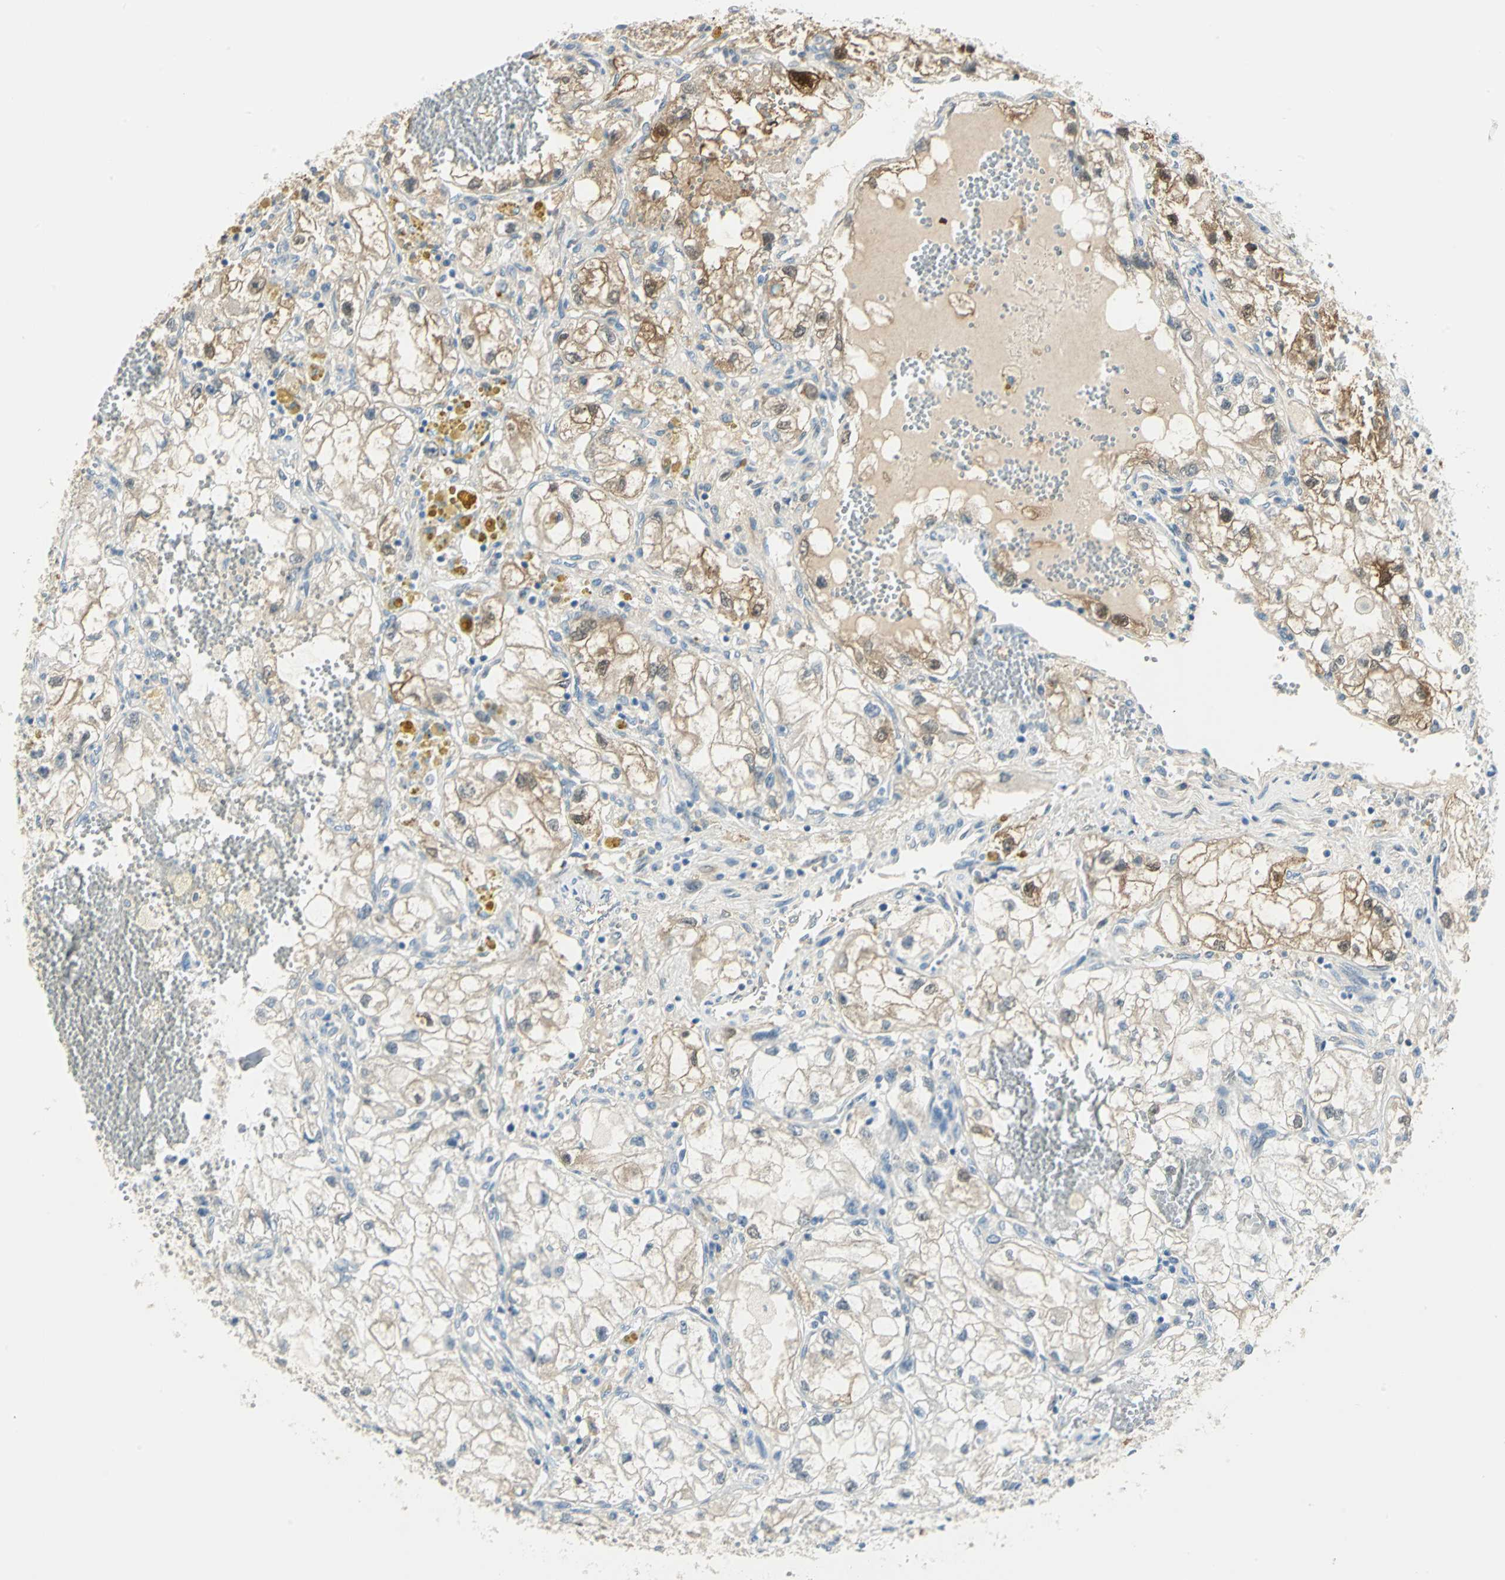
{"staining": {"intensity": "moderate", "quantity": "25%-75%", "location": "cytoplasmic/membranous"}, "tissue": "renal cancer", "cell_type": "Tumor cells", "image_type": "cancer", "snomed": [{"axis": "morphology", "description": "Adenocarcinoma, NOS"}, {"axis": "topography", "description": "Kidney"}], "caption": "Immunohistochemical staining of human adenocarcinoma (renal) reveals moderate cytoplasmic/membranous protein positivity in approximately 25%-75% of tumor cells. The staining is performed using DAB (3,3'-diaminobenzidine) brown chromogen to label protein expression. The nuclei are counter-stained blue using hematoxylin.", "gene": "UCHL1", "patient": {"sex": "female", "age": 70}}